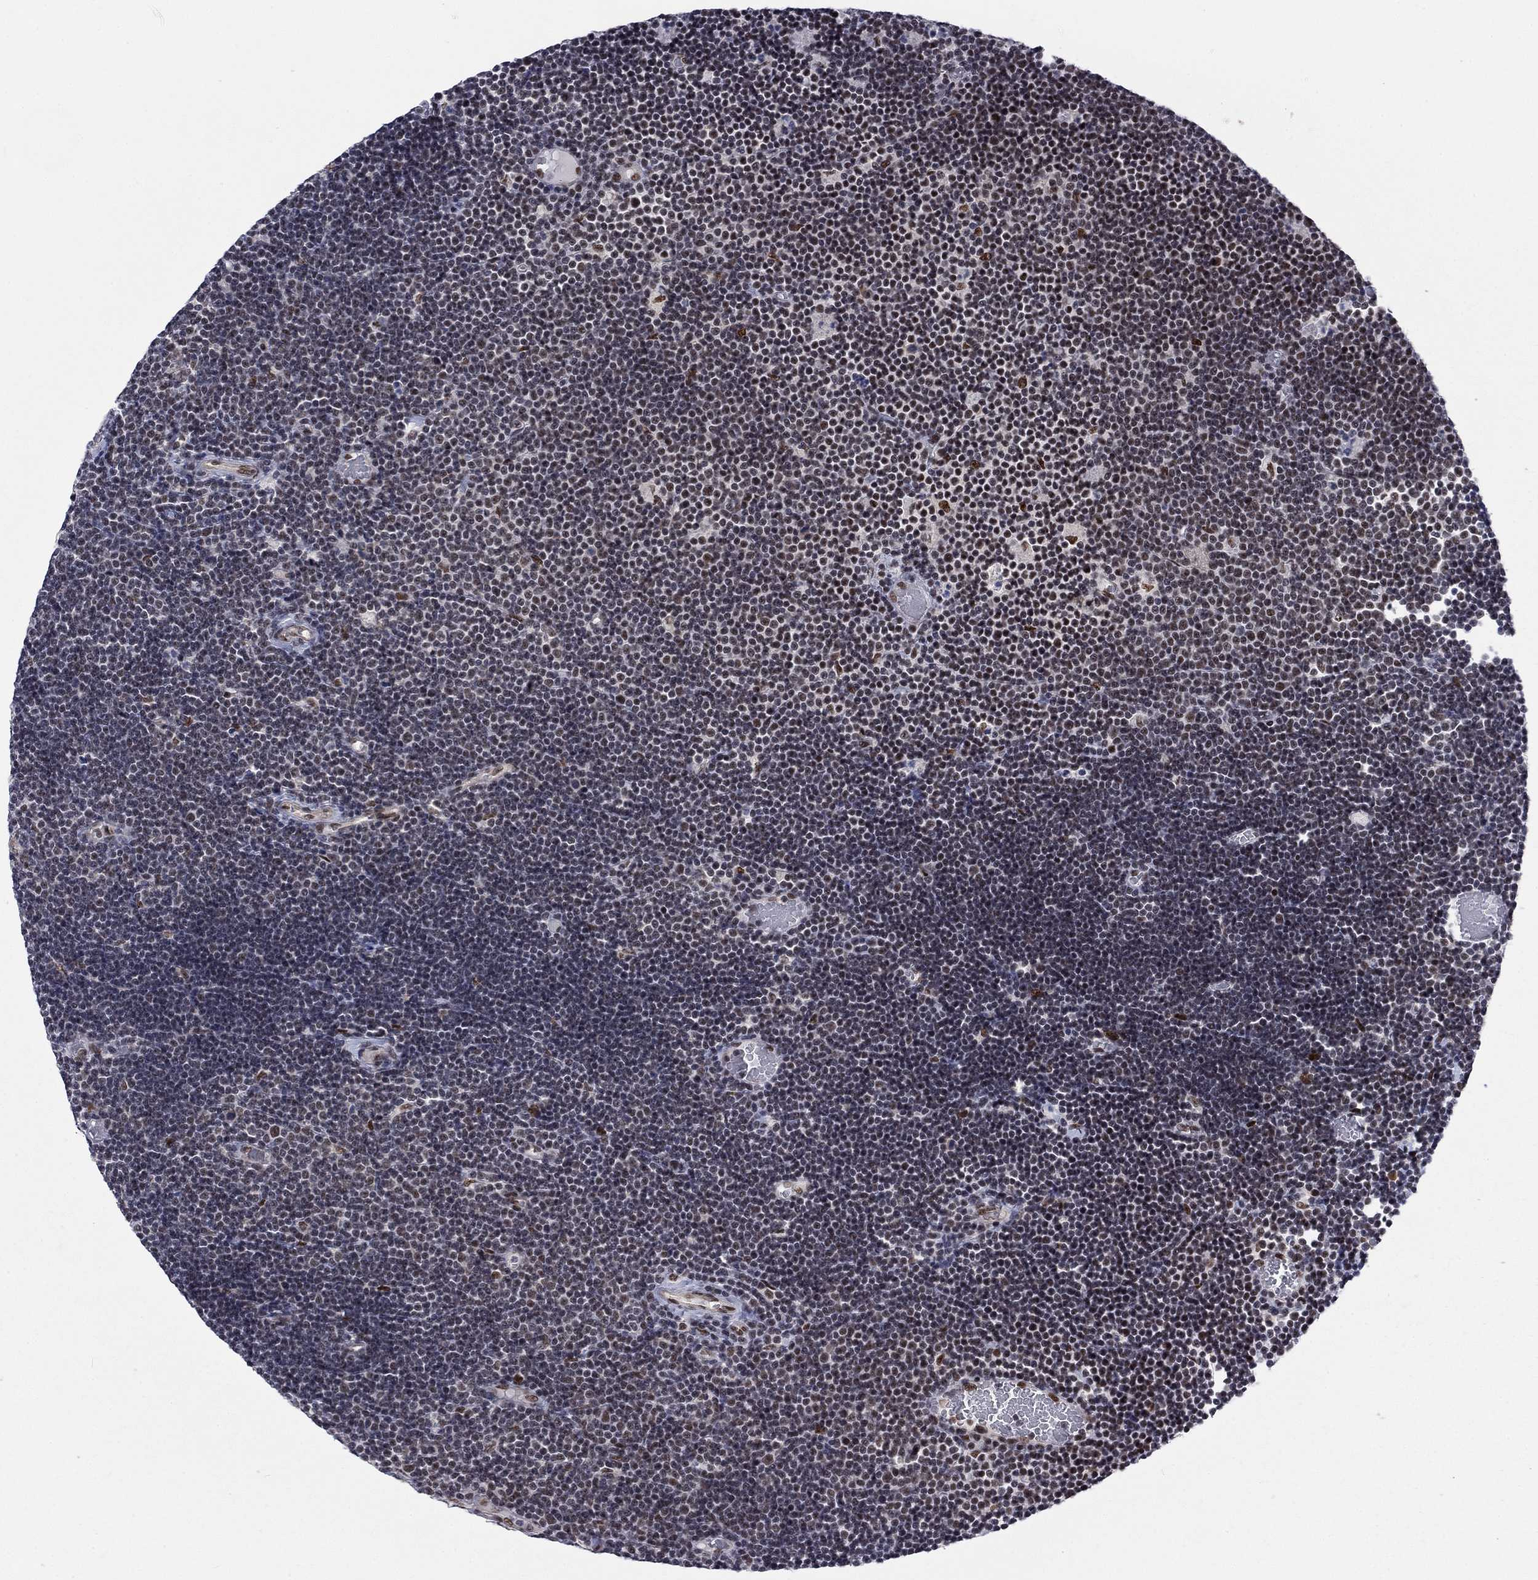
{"staining": {"intensity": "negative", "quantity": "none", "location": "none"}, "tissue": "lymphoma", "cell_type": "Tumor cells", "image_type": "cancer", "snomed": [{"axis": "morphology", "description": "Malignant lymphoma, non-Hodgkin's type, Low grade"}, {"axis": "topography", "description": "Brain"}], "caption": "This is an immunohistochemistry (IHC) micrograph of lymphoma. There is no expression in tumor cells.", "gene": "FYTTD1", "patient": {"sex": "female", "age": 66}}